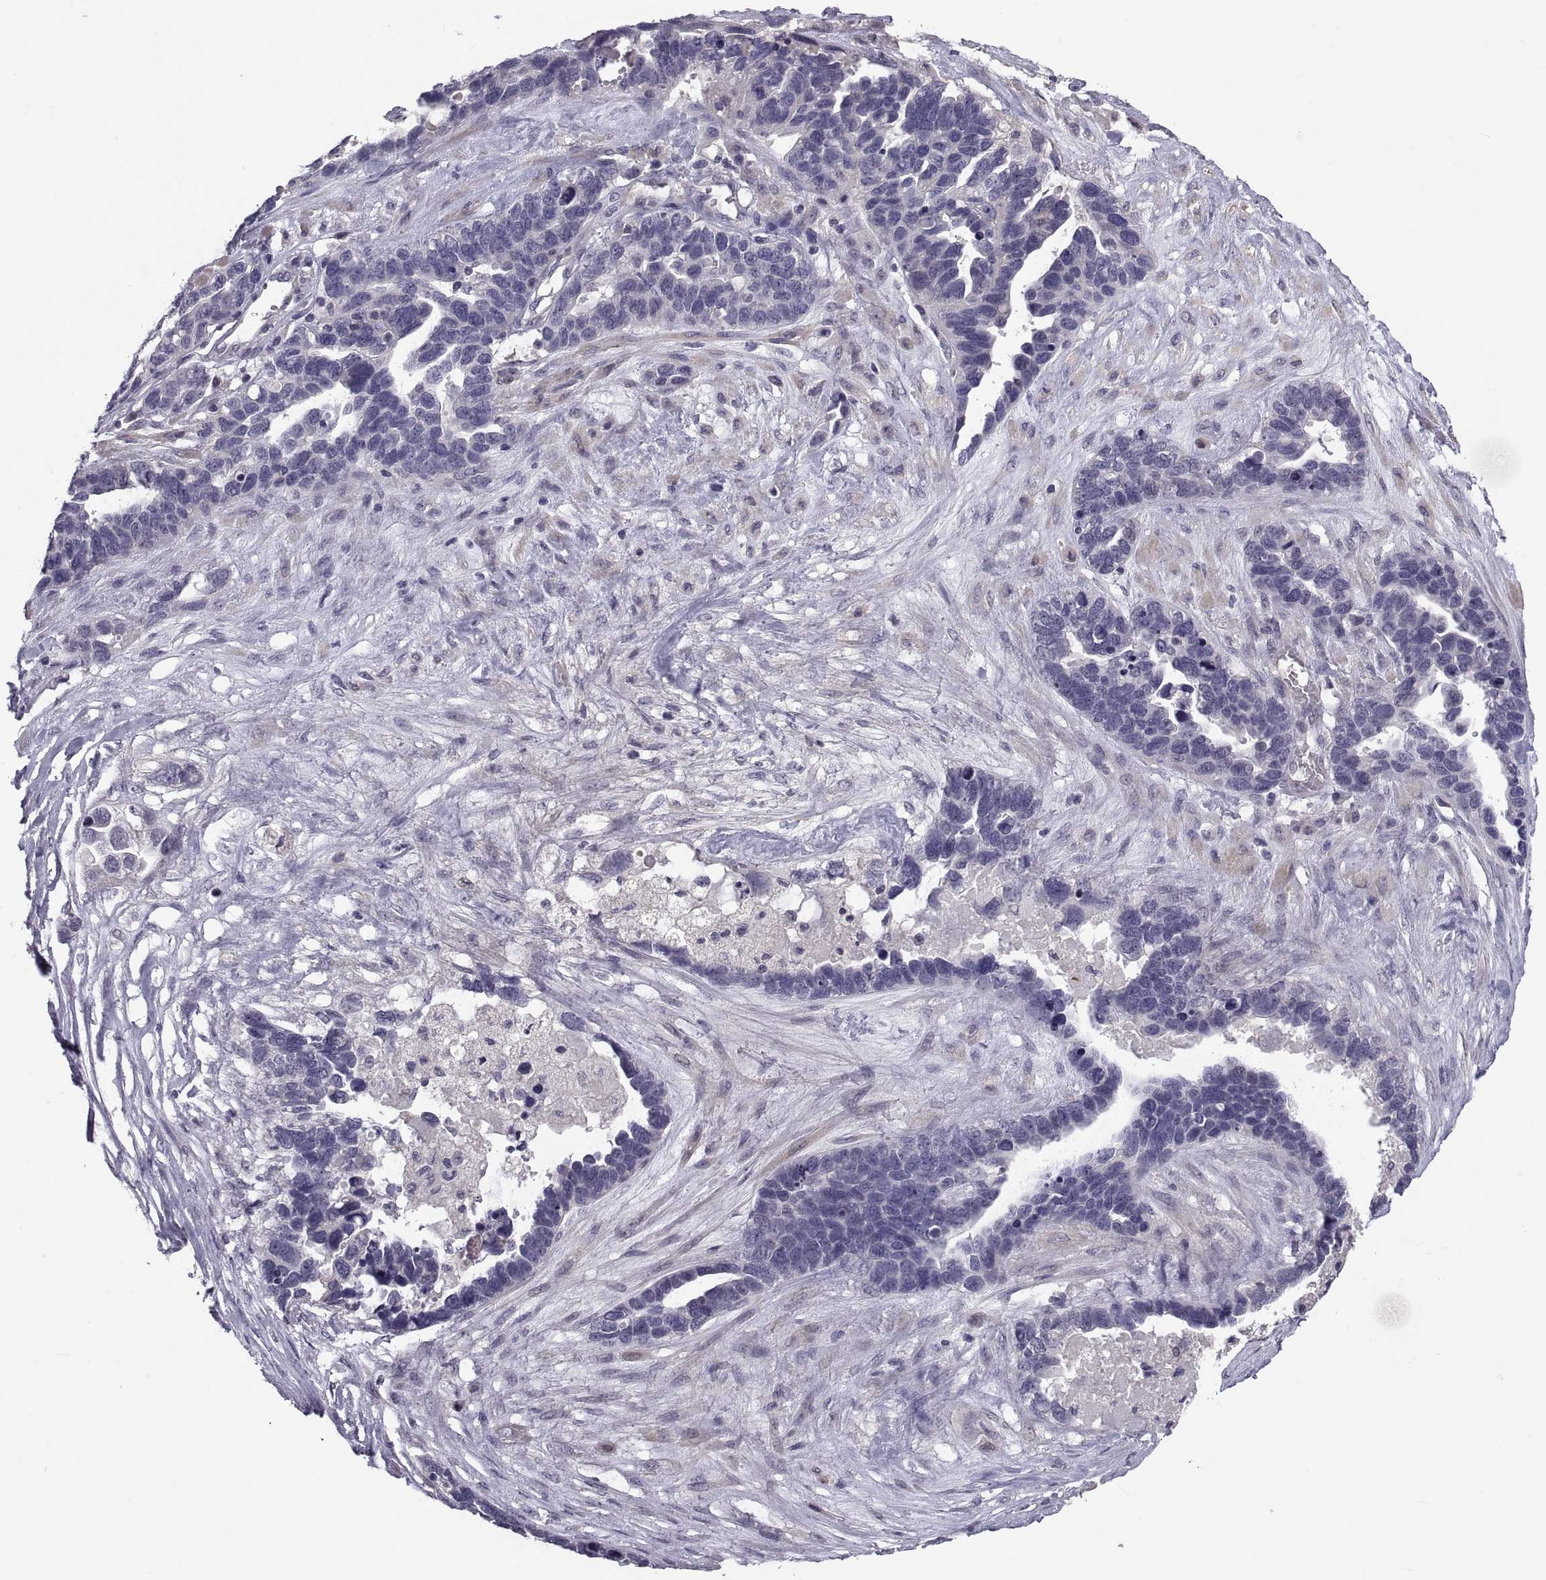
{"staining": {"intensity": "negative", "quantity": "none", "location": "none"}, "tissue": "ovarian cancer", "cell_type": "Tumor cells", "image_type": "cancer", "snomed": [{"axis": "morphology", "description": "Cystadenocarcinoma, serous, NOS"}, {"axis": "topography", "description": "Ovary"}], "caption": "Immunohistochemistry photomicrograph of ovarian serous cystadenocarcinoma stained for a protein (brown), which demonstrates no positivity in tumor cells.", "gene": "NPTX2", "patient": {"sex": "female", "age": 54}}